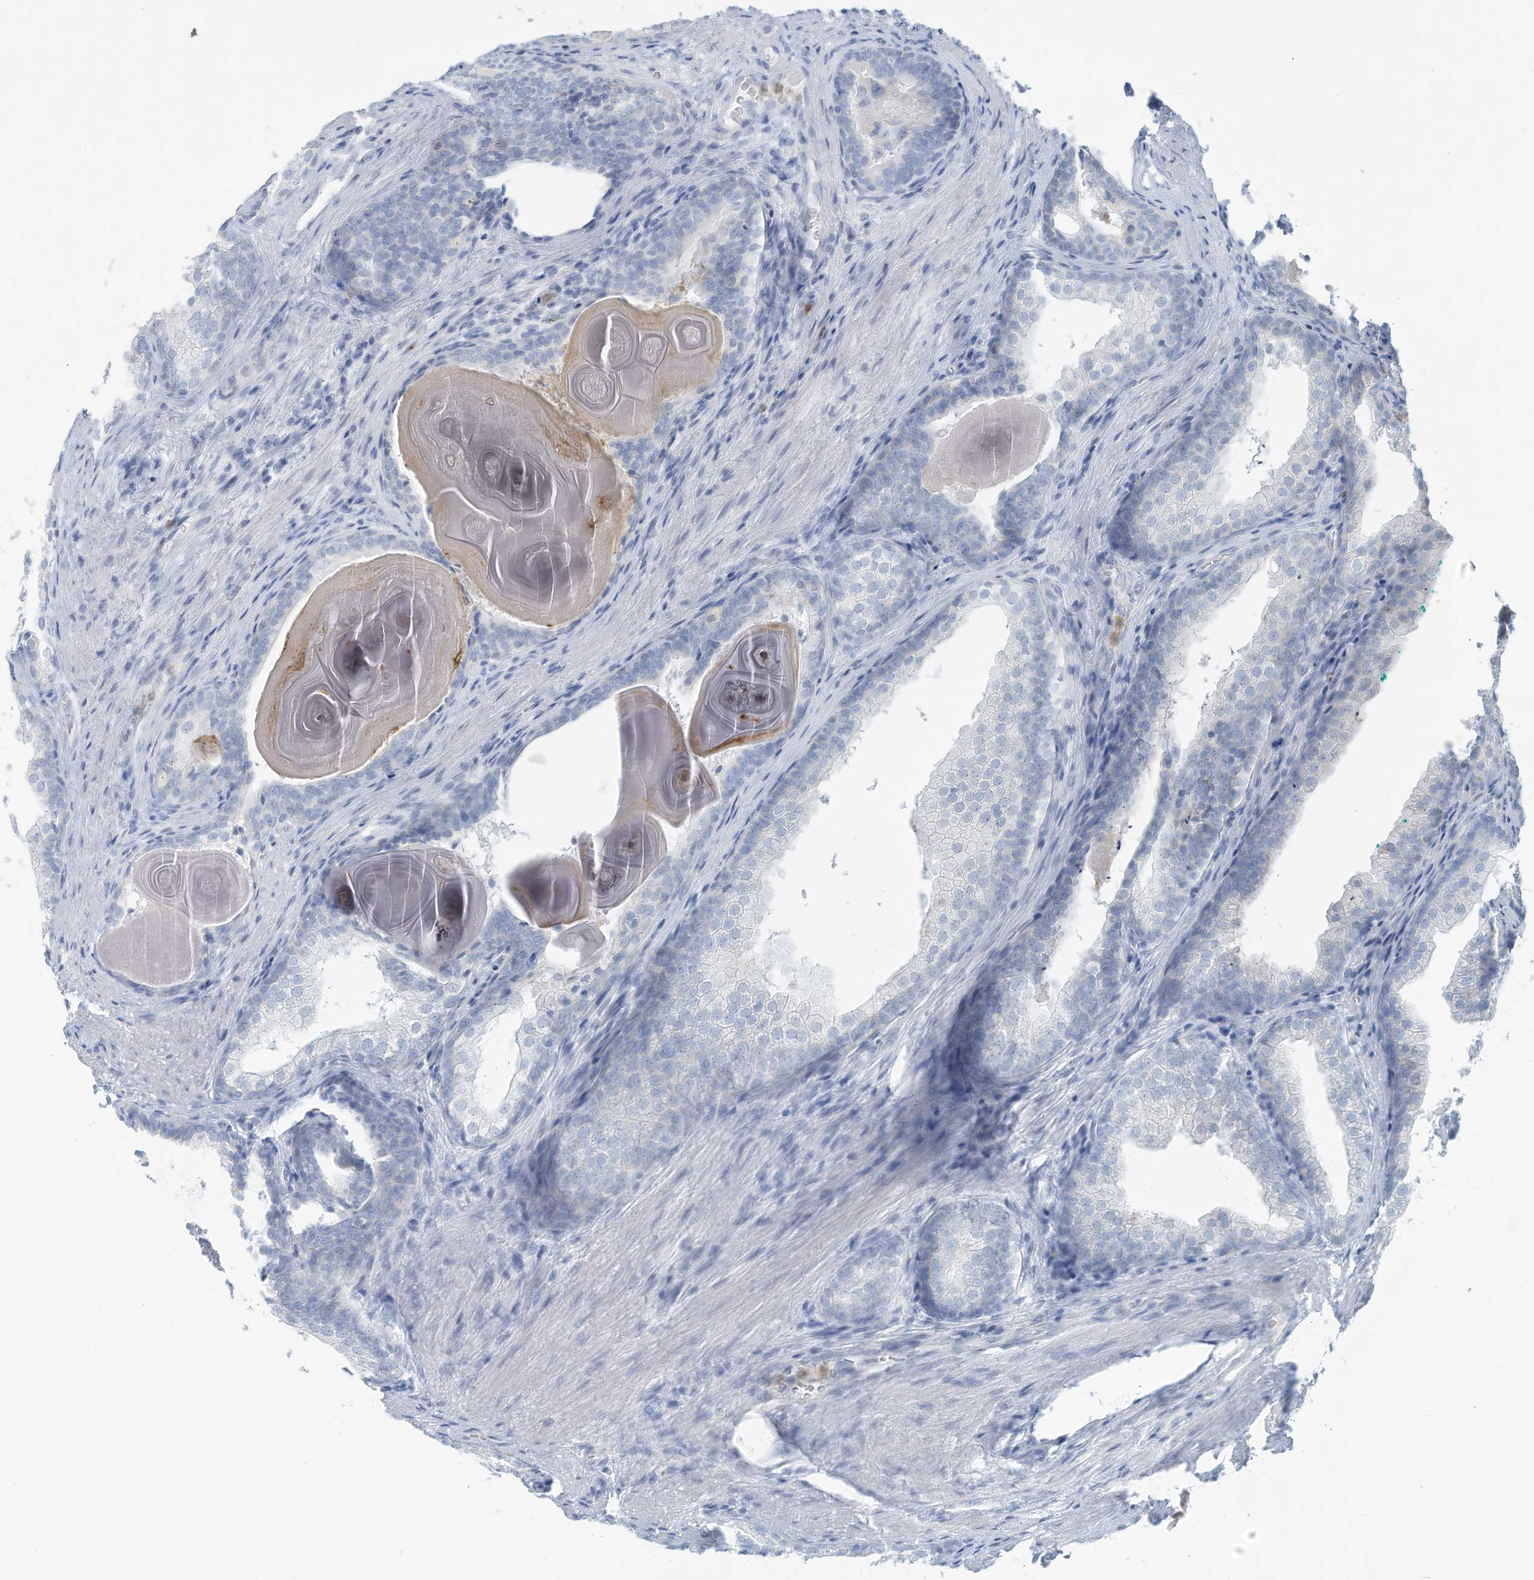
{"staining": {"intensity": "negative", "quantity": "none", "location": "none"}, "tissue": "prostate cancer", "cell_type": "Tumor cells", "image_type": "cancer", "snomed": [{"axis": "morphology", "description": "Adenocarcinoma, High grade"}, {"axis": "topography", "description": "Prostate"}], "caption": "Protein analysis of adenocarcinoma (high-grade) (prostate) shows no significant staining in tumor cells.", "gene": "ERI2", "patient": {"sex": "male", "age": 62}}